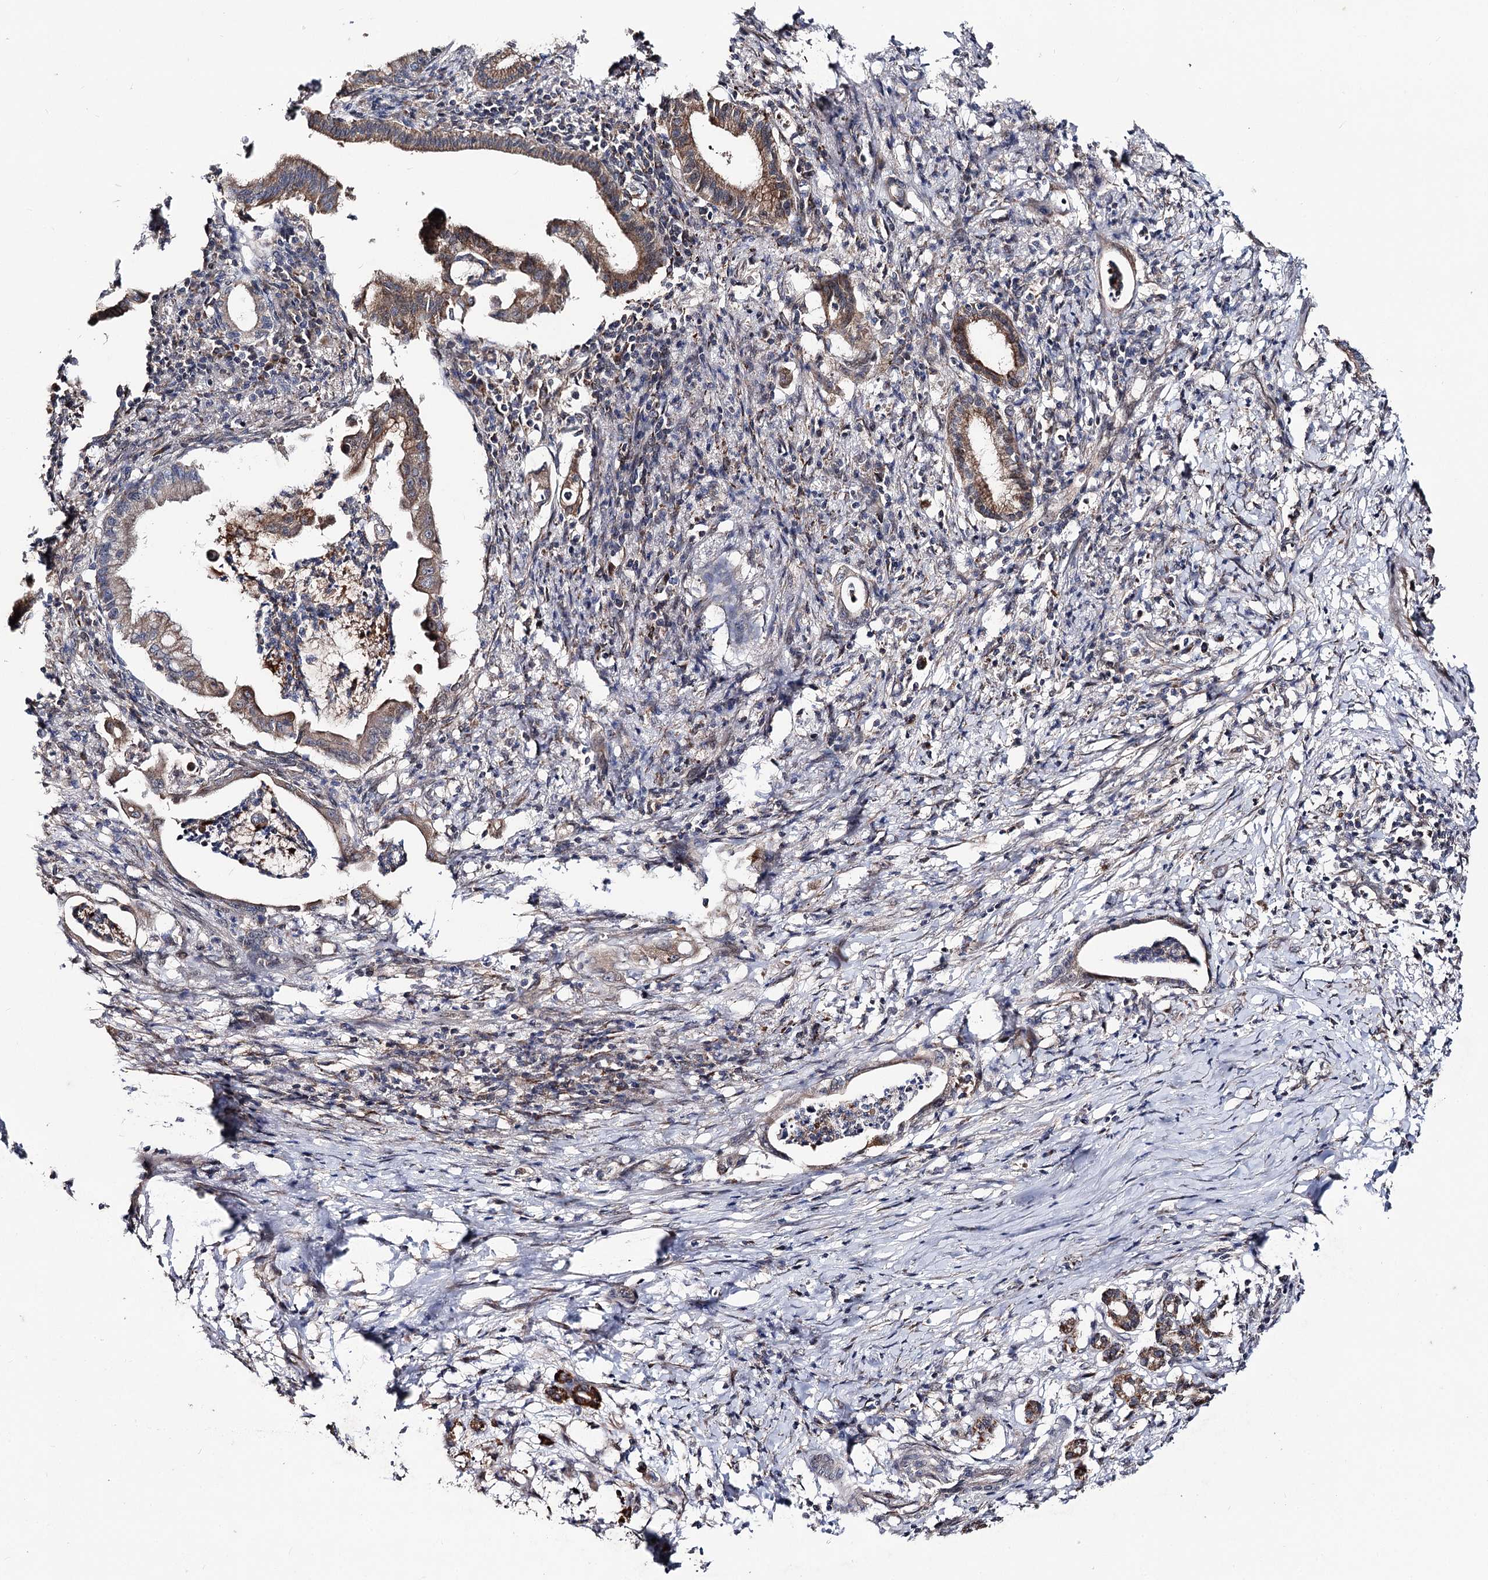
{"staining": {"intensity": "moderate", "quantity": ">75%", "location": "cytoplasmic/membranous"}, "tissue": "pancreatic cancer", "cell_type": "Tumor cells", "image_type": "cancer", "snomed": [{"axis": "morphology", "description": "Adenocarcinoma, NOS"}, {"axis": "topography", "description": "Pancreas"}], "caption": "Pancreatic cancer (adenocarcinoma) was stained to show a protein in brown. There is medium levels of moderate cytoplasmic/membranous expression in approximately >75% of tumor cells. The protein is stained brown, and the nuclei are stained in blue (DAB IHC with brightfield microscopy, high magnification).", "gene": "MSANTD2", "patient": {"sex": "female", "age": 55}}